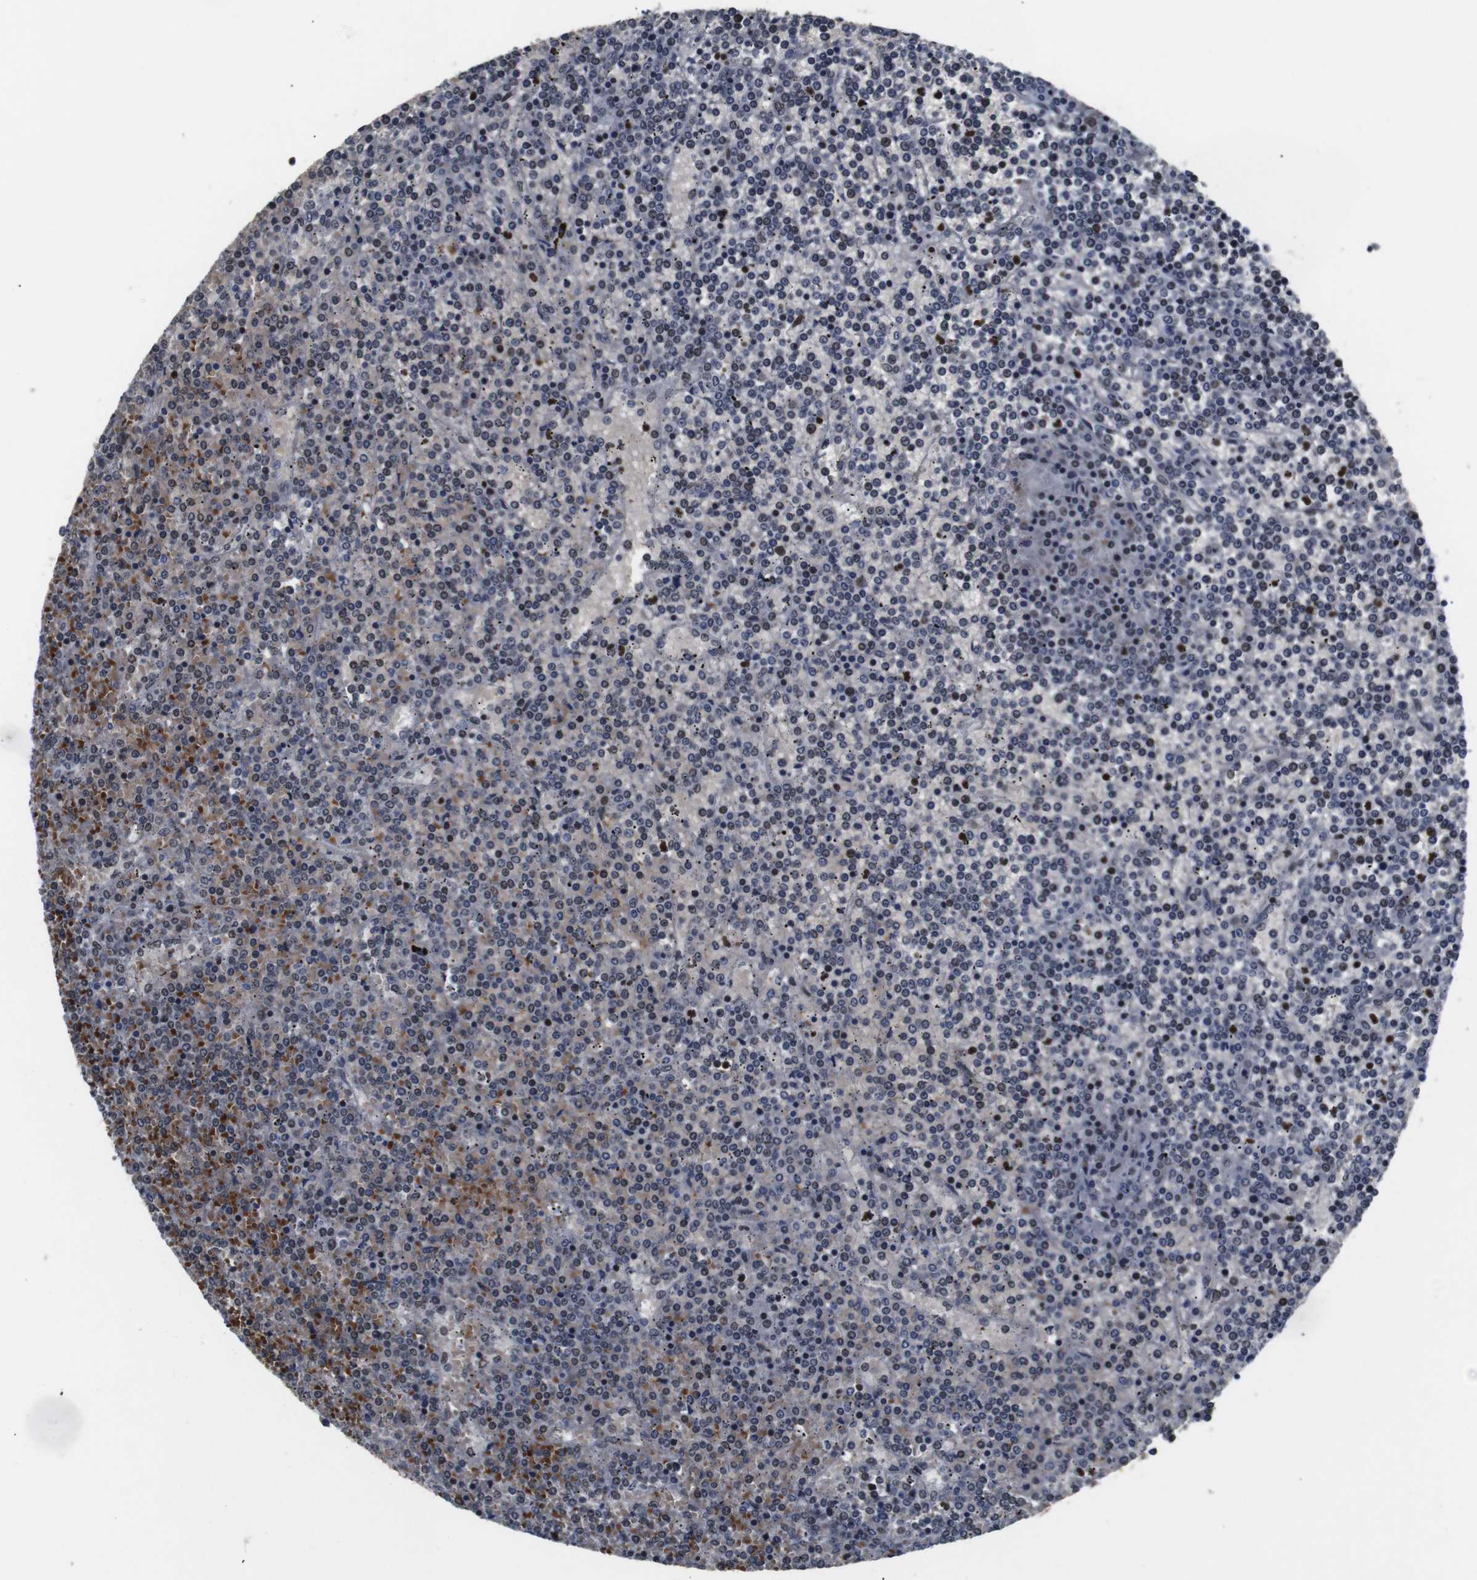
{"staining": {"intensity": "moderate", "quantity": "<25%", "location": "cytoplasmic/membranous,nuclear"}, "tissue": "lymphoma", "cell_type": "Tumor cells", "image_type": "cancer", "snomed": [{"axis": "morphology", "description": "Malignant lymphoma, non-Hodgkin's type, Low grade"}, {"axis": "topography", "description": "Spleen"}], "caption": "This is a photomicrograph of immunohistochemistry (IHC) staining of lymphoma, which shows moderate staining in the cytoplasmic/membranous and nuclear of tumor cells.", "gene": "ILDR2", "patient": {"sex": "female", "age": 19}}